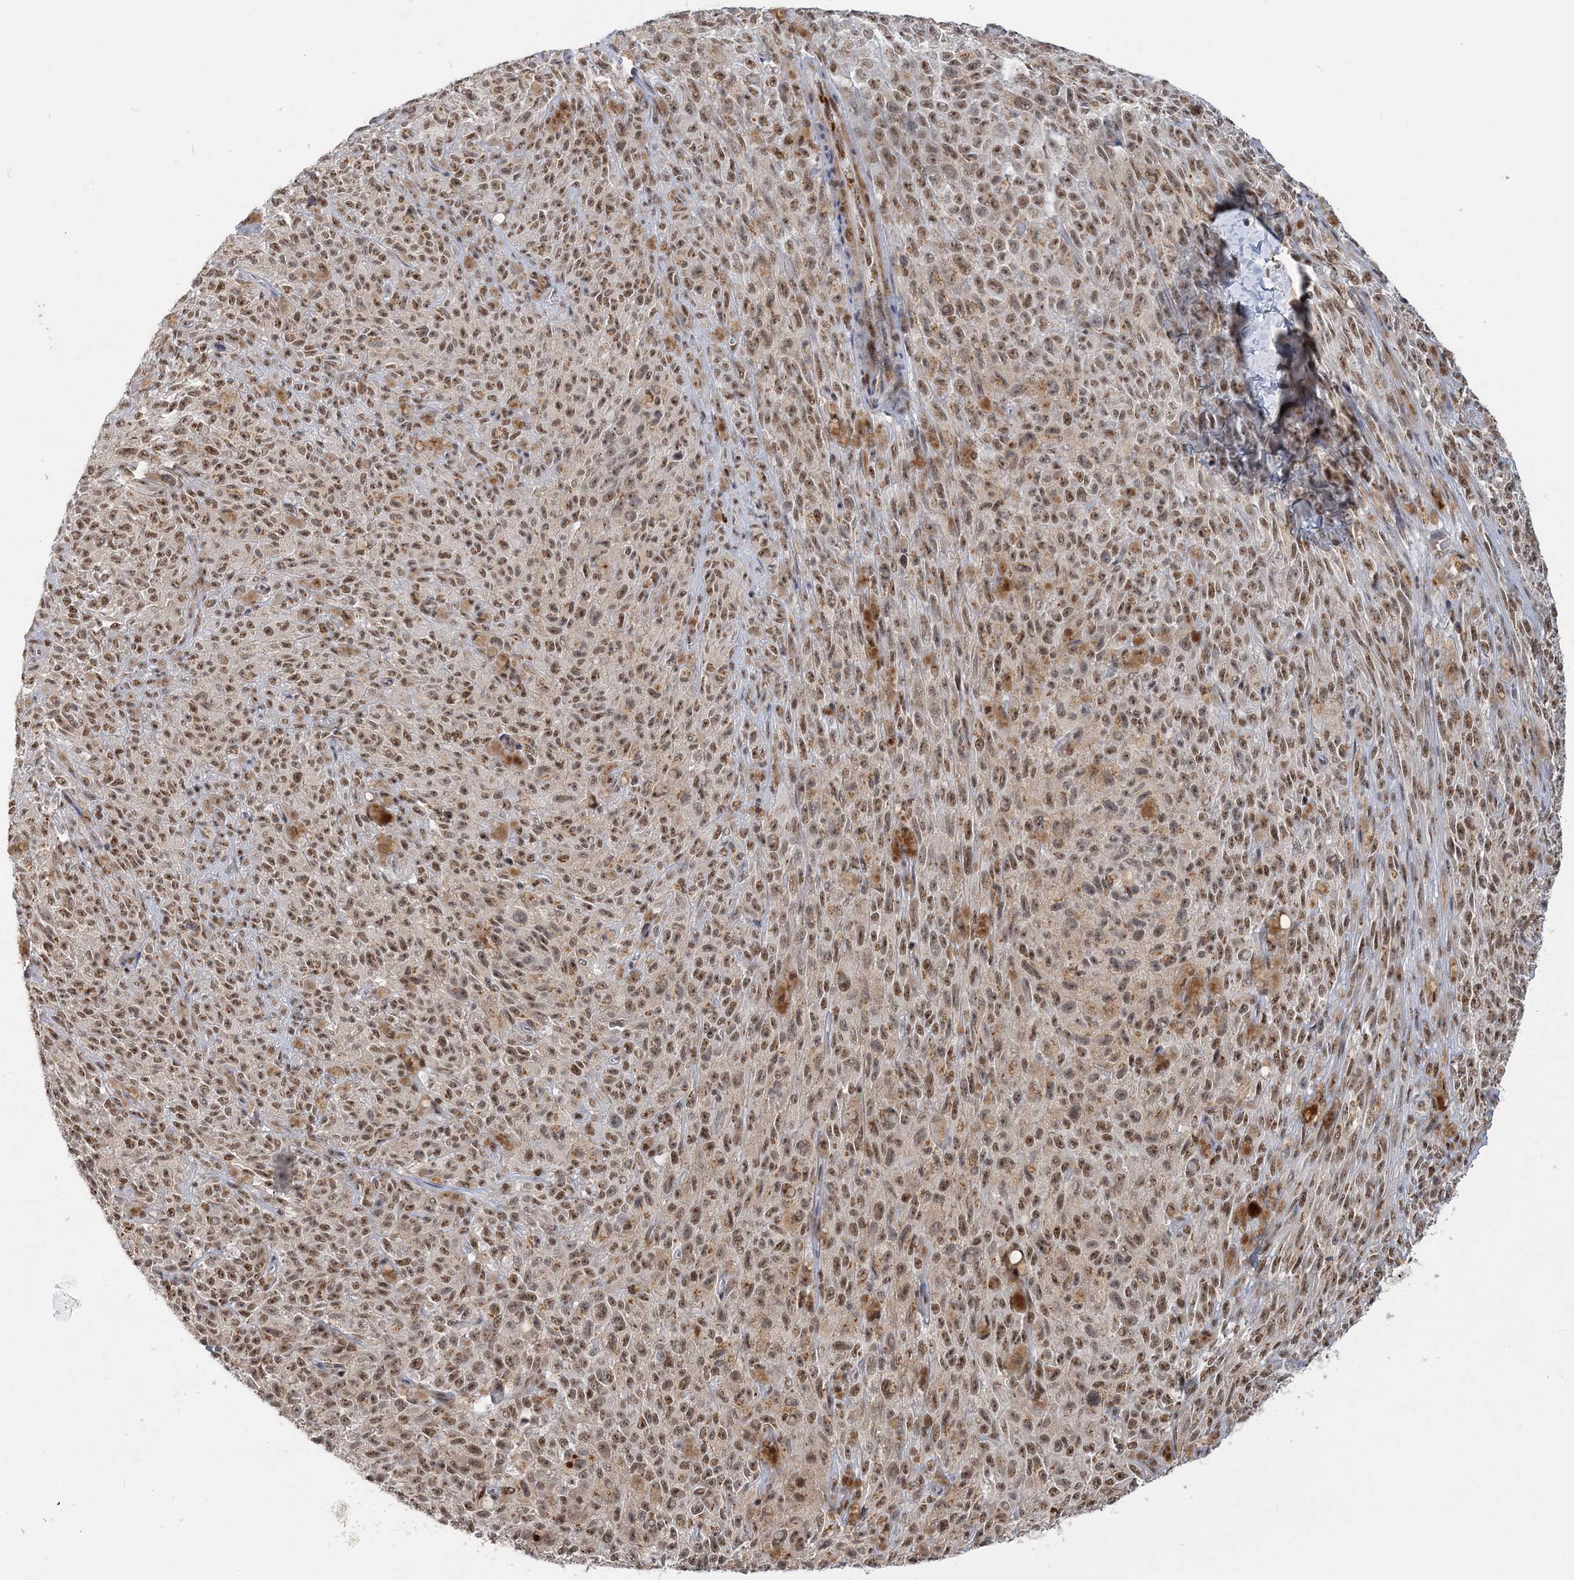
{"staining": {"intensity": "moderate", "quantity": ">75%", "location": "nuclear"}, "tissue": "melanoma", "cell_type": "Tumor cells", "image_type": "cancer", "snomed": [{"axis": "morphology", "description": "Malignant melanoma, NOS"}, {"axis": "topography", "description": "Skin"}], "caption": "Human melanoma stained with a brown dye displays moderate nuclear positive staining in about >75% of tumor cells.", "gene": "PLRG1", "patient": {"sex": "female", "age": 82}}